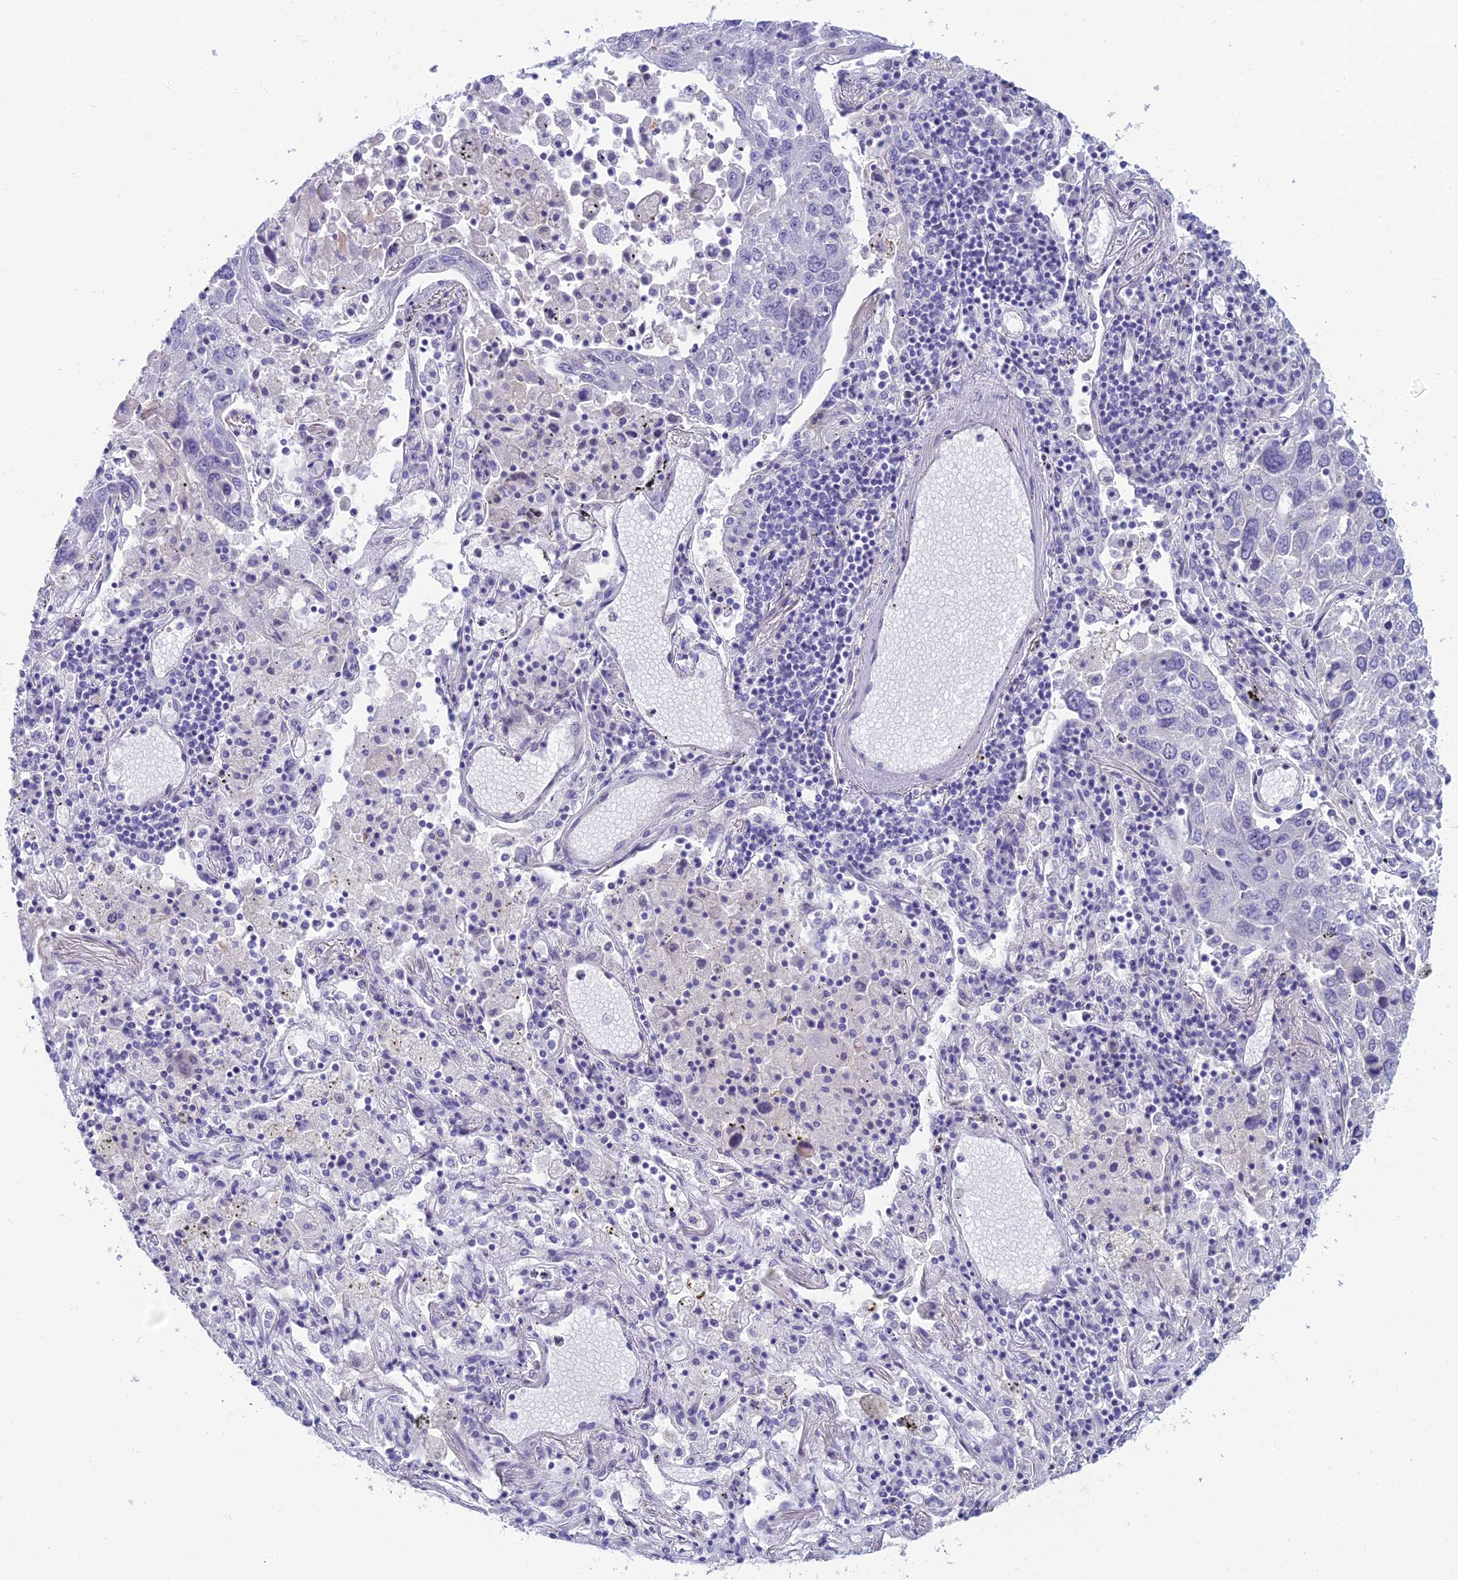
{"staining": {"intensity": "negative", "quantity": "none", "location": "none"}, "tissue": "lung cancer", "cell_type": "Tumor cells", "image_type": "cancer", "snomed": [{"axis": "morphology", "description": "Squamous cell carcinoma, NOS"}, {"axis": "topography", "description": "Lung"}], "caption": "Immunohistochemistry (IHC) image of neoplastic tissue: human lung squamous cell carcinoma stained with DAB (3,3'-diaminobenzidine) reveals no significant protein staining in tumor cells.", "gene": "NEURL1", "patient": {"sex": "male", "age": 65}}